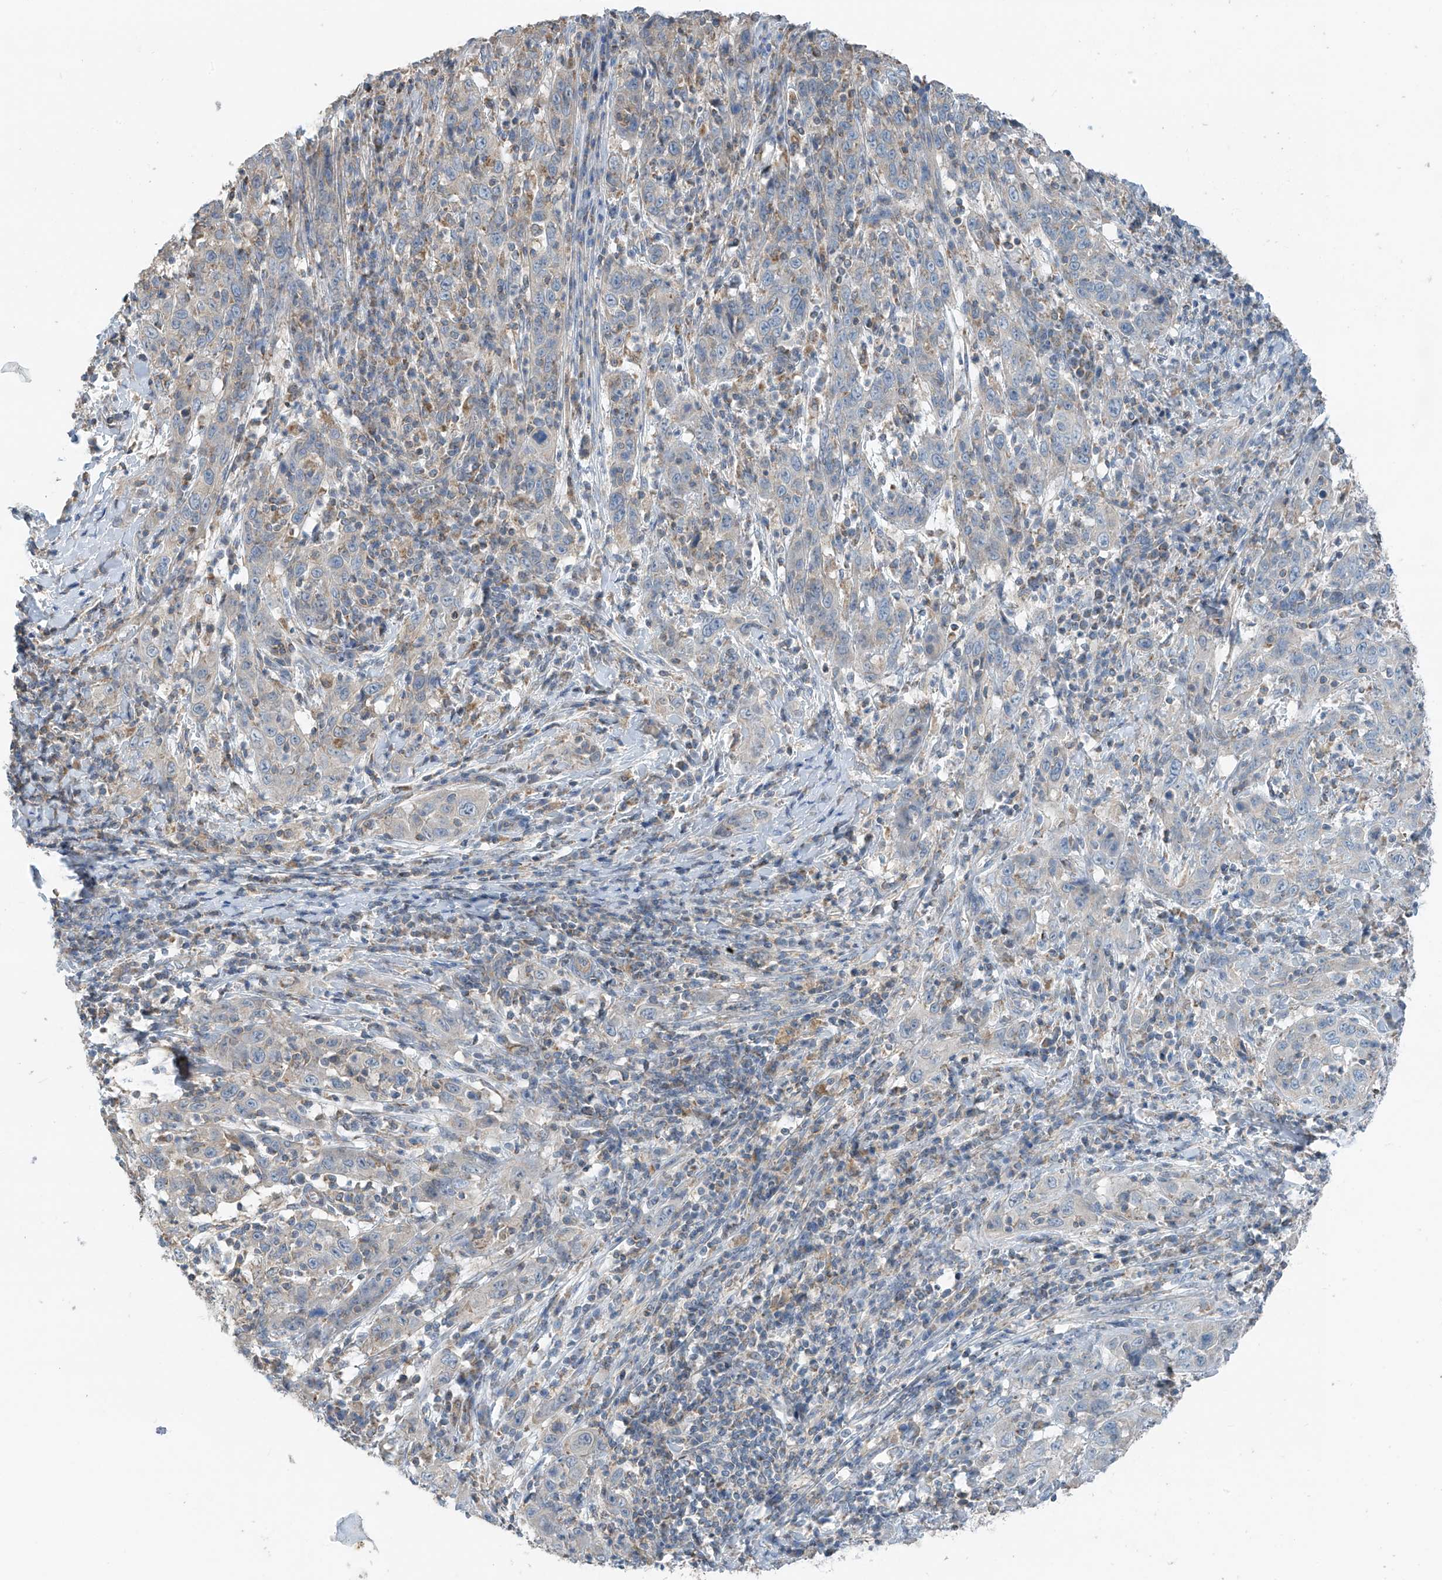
{"staining": {"intensity": "negative", "quantity": "none", "location": "none"}, "tissue": "cervical cancer", "cell_type": "Tumor cells", "image_type": "cancer", "snomed": [{"axis": "morphology", "description": "Squamous cell carcinoma, NOS"}, {"axis": "topography", "description": "Cervix"}], "caption": "Micrograph shows no protein staining in tumor cells of squamous cell carcinoma (cervical) tissue.", "gene": "SYN3", "patient": {"sex": "female", "age": 46}}